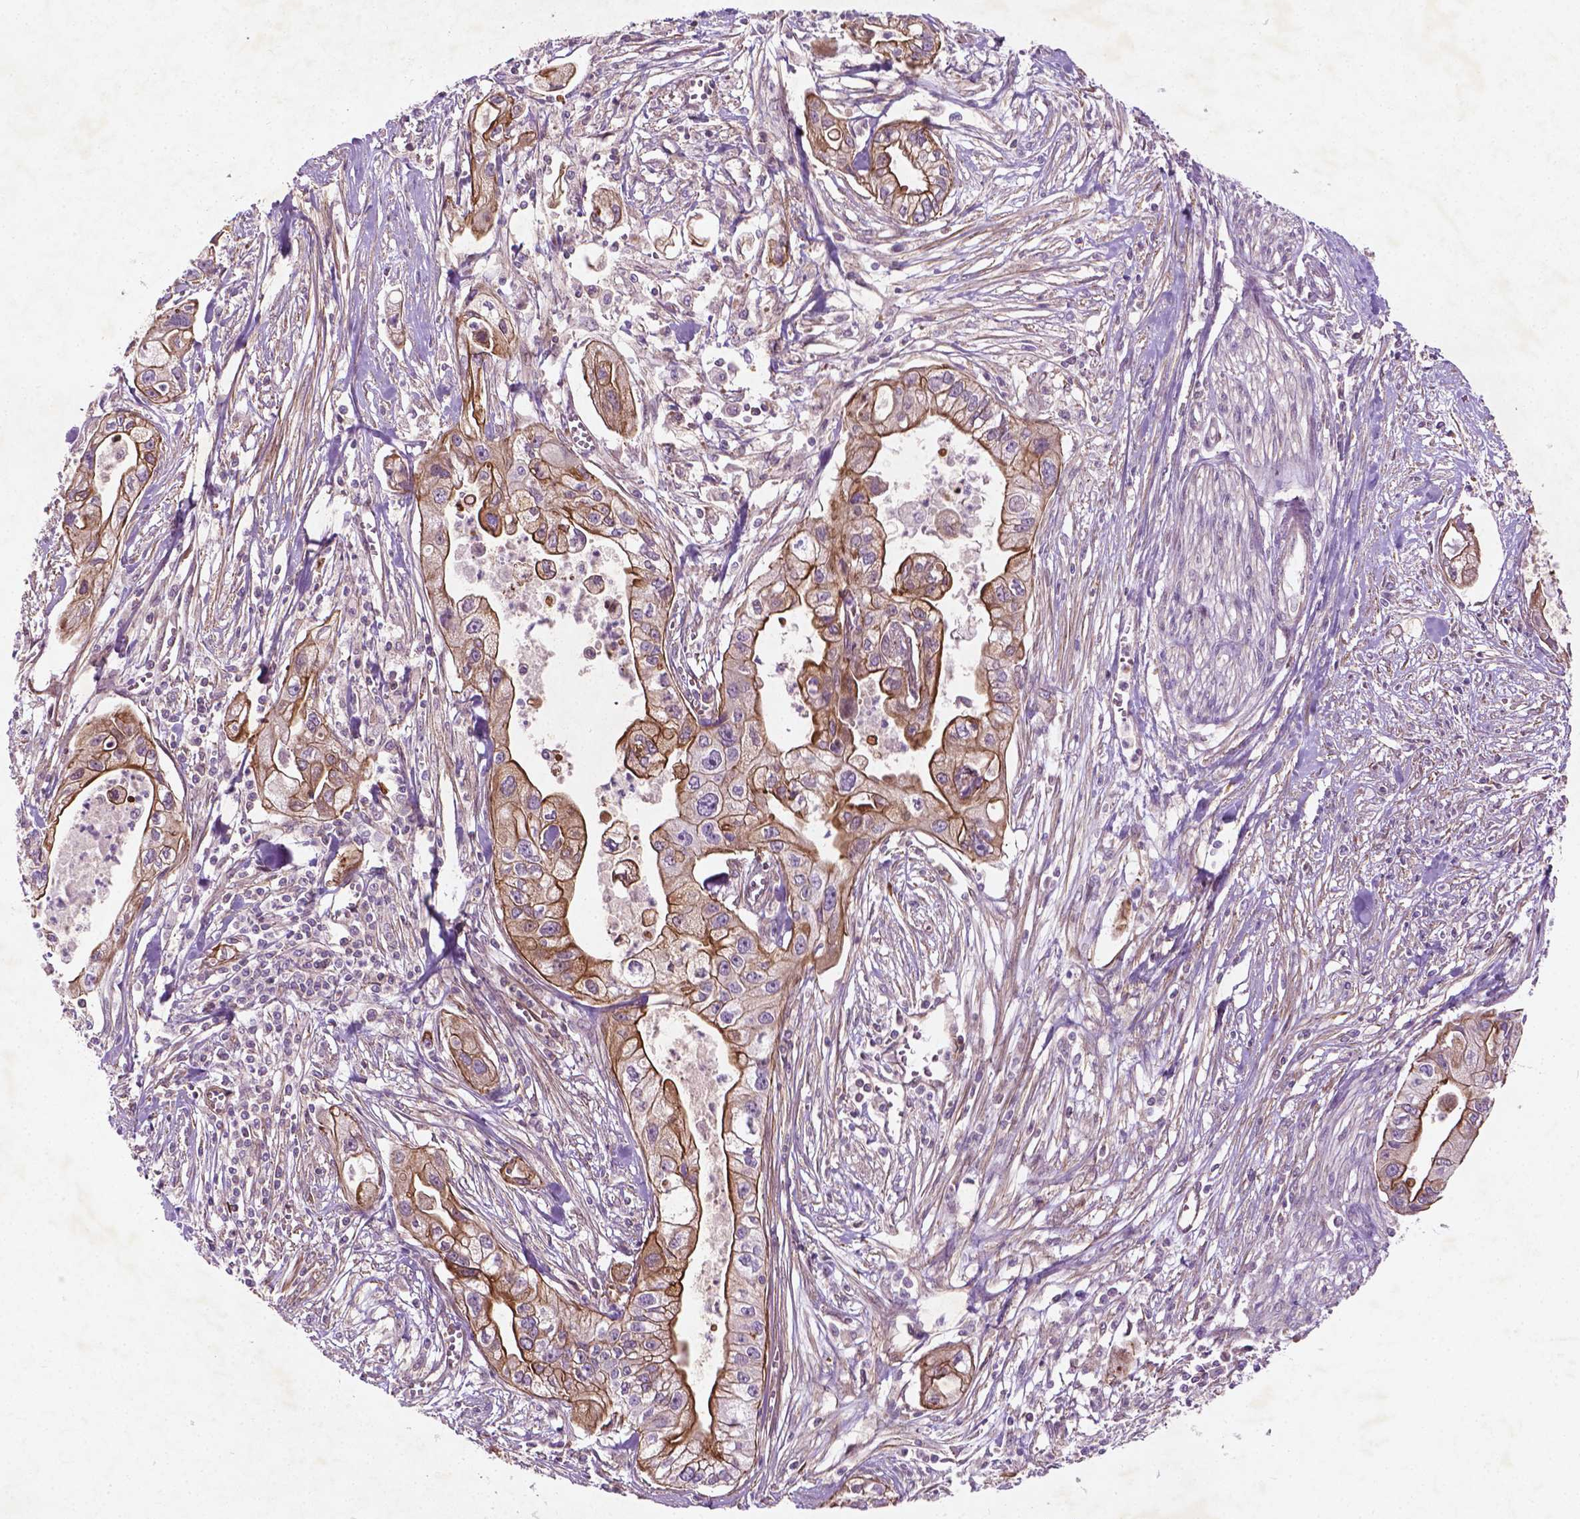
{"staining": {"intensity": "moderate", "quantity": ">75%", "location": "cytoplasmic/membranous"}, "tissue": "pancreatic cancer", "cell_type": "Tumor cells", "image_type": "cancer", "snomed": [{"axis": "morphology", "description": "Adenocarcinoma, NOS"}, {"axis": "topography", "description": "Pancreas"}], "caption": "This micrograph exhibits immunohistochemistry staining of adenocarcinoma (pancreatic), with medium moderate cytoplasmic/membranous expression in about >75% of tumor cells.", "gene": "TCHP", "patient": {"sex": "male", "age": 70}}